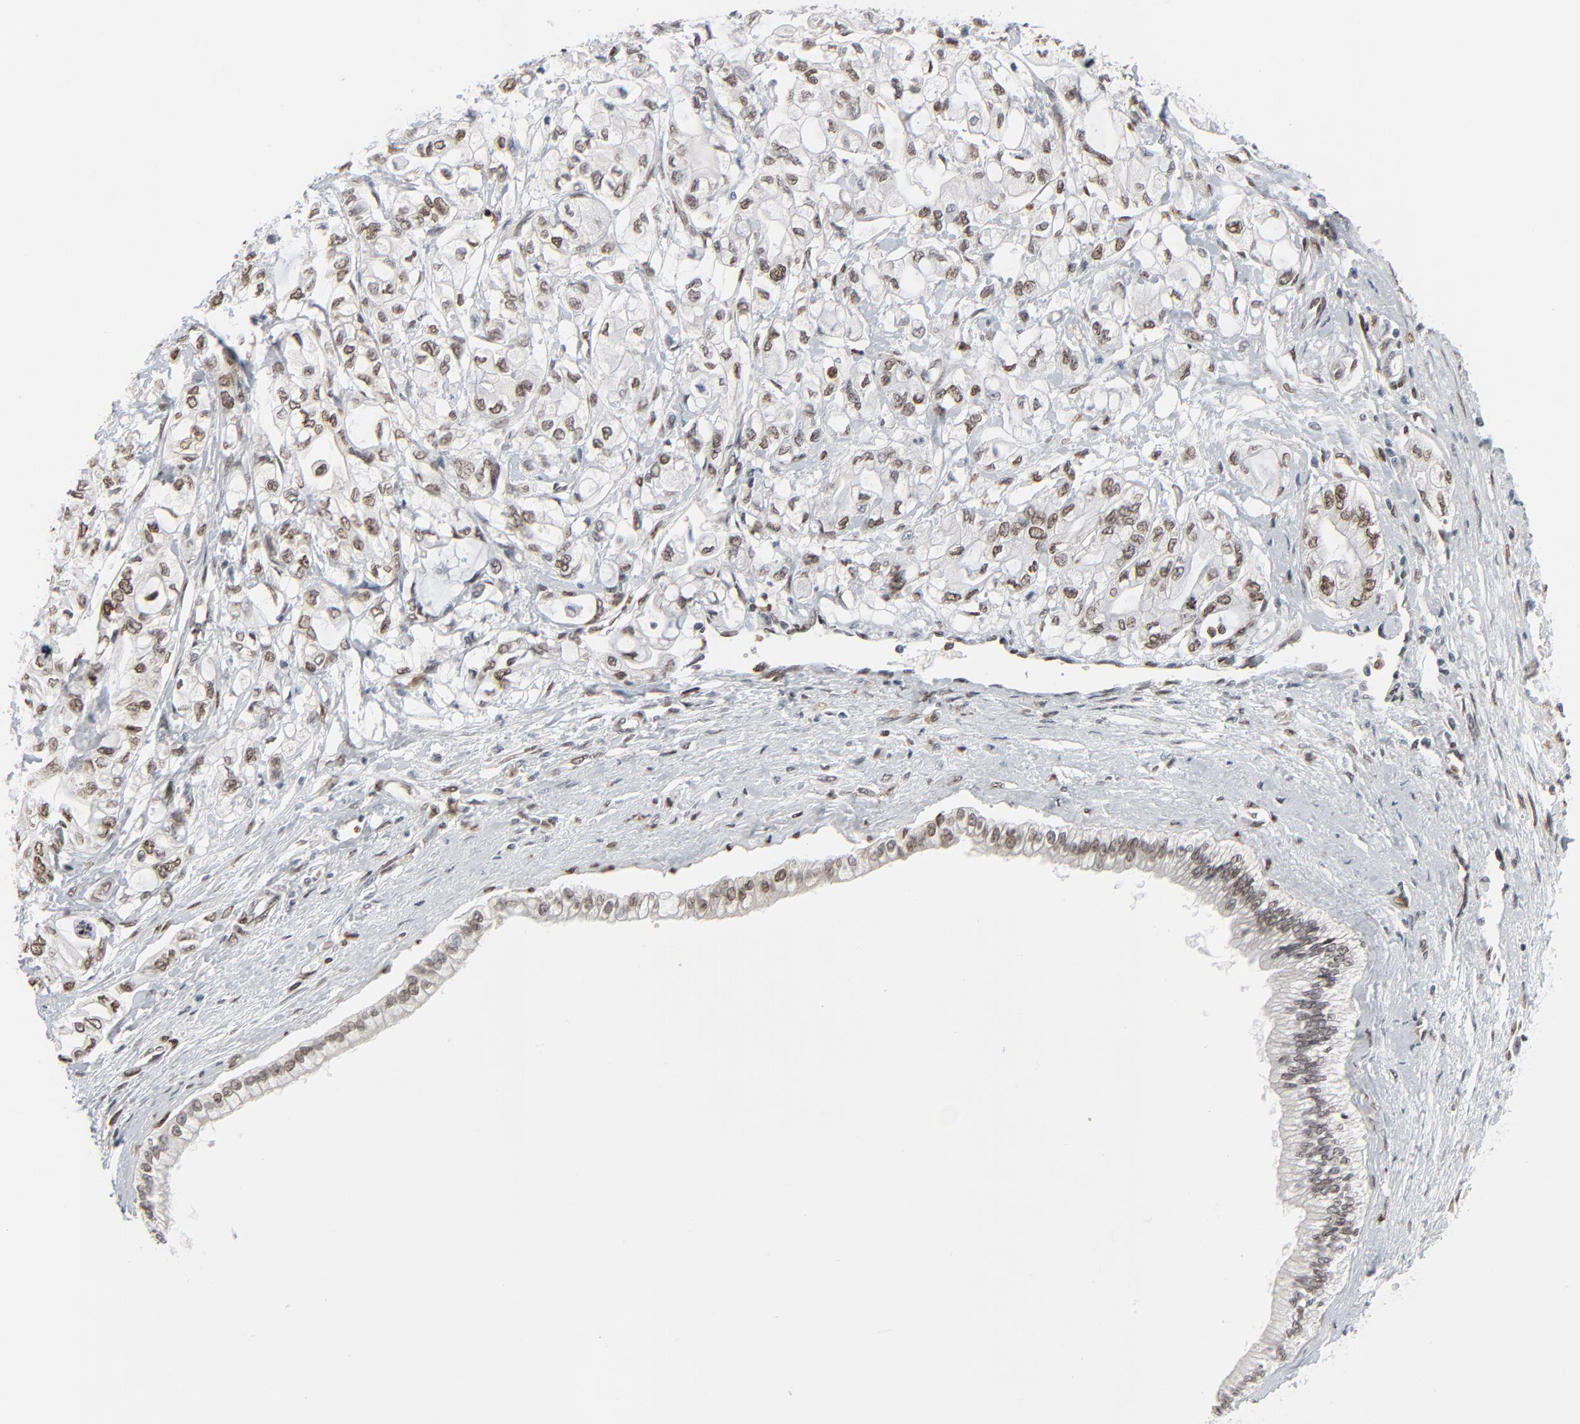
{"staining": {"intensity": "negative", "quantity": "none", "location": "none"}, "tissue": "pancreatic cancer", "cell_type": "Tumor cells", "image_type": "cancer", "snomed": [{"axis": "morphology", "description": "Adenocarcinoma, NOS"}, {"axis": "topography", "description": "Pancreas"}], "caption": "The micrograph exhibits no significant positivity in tumor cells of pancreatic cancer. The staining was performed using DAB (3,3'-diaminobenzidine) to visualize the protein expression in brown, while the nuclei were stained in blue with hematoxylin (Magnification: 20x).", "gene": "CUX1", "patient": {"sex": "male", "age": 79}}